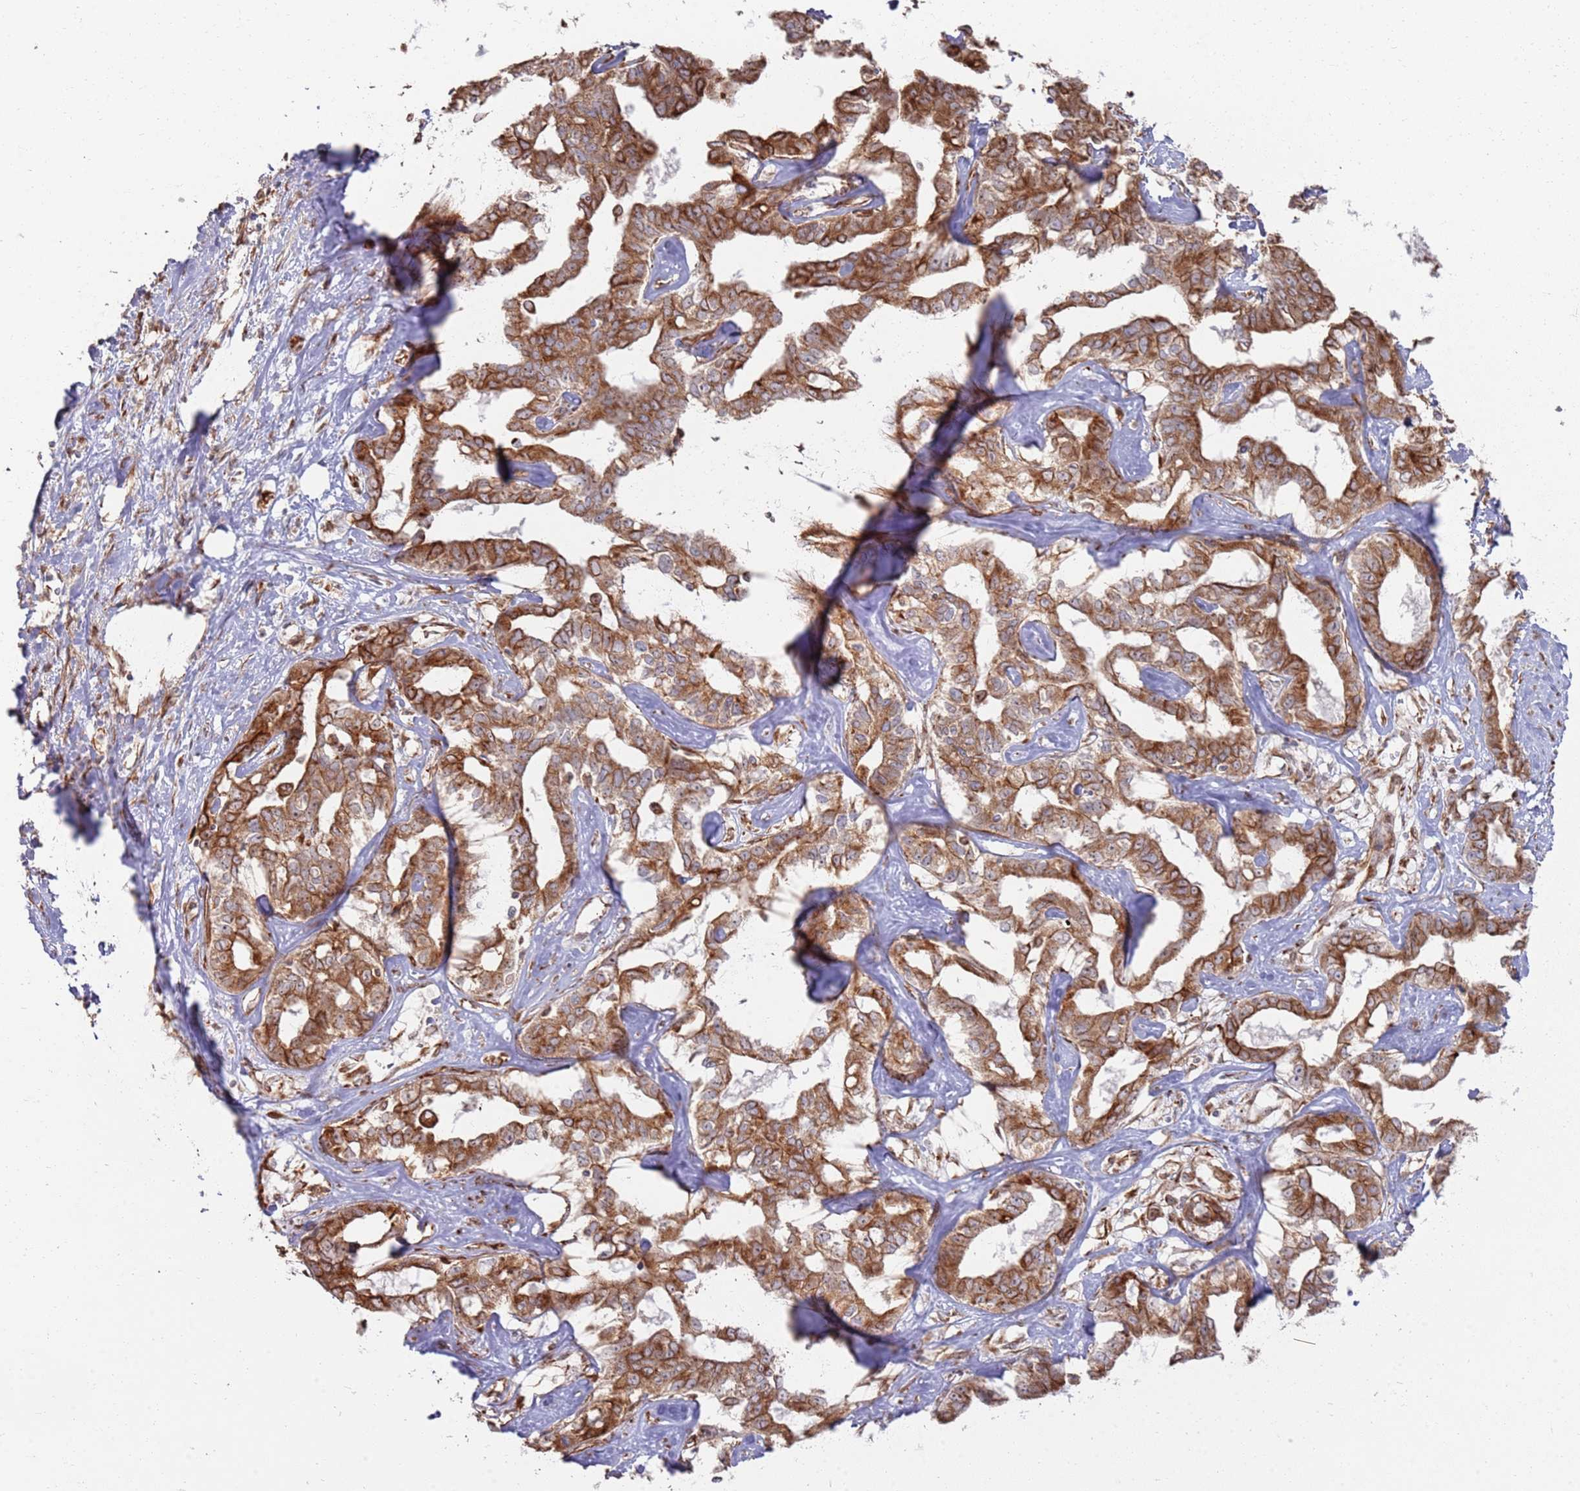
{"staining": {"intensity": "strong", "quantity": ">75%", "location": "cytoplasmic/membranous"}, "tissue": "liver cancer", "cell_type": "Tumor cells", "image_type": "cancer", "snomed": [{"axis": "morphology", "description": "Cholangiocarcinoma"}, {"axis": "topography", "description": "Liver"}], "caption": "Protein expression analysis of human liver cancer (cholangiocarcinoma) reveals strong cytoplasmic/membranous positivity in approximately >75% of tumor cells.", "gene": "PHF21A", "patient": {"sex": "male", "age": 59}}